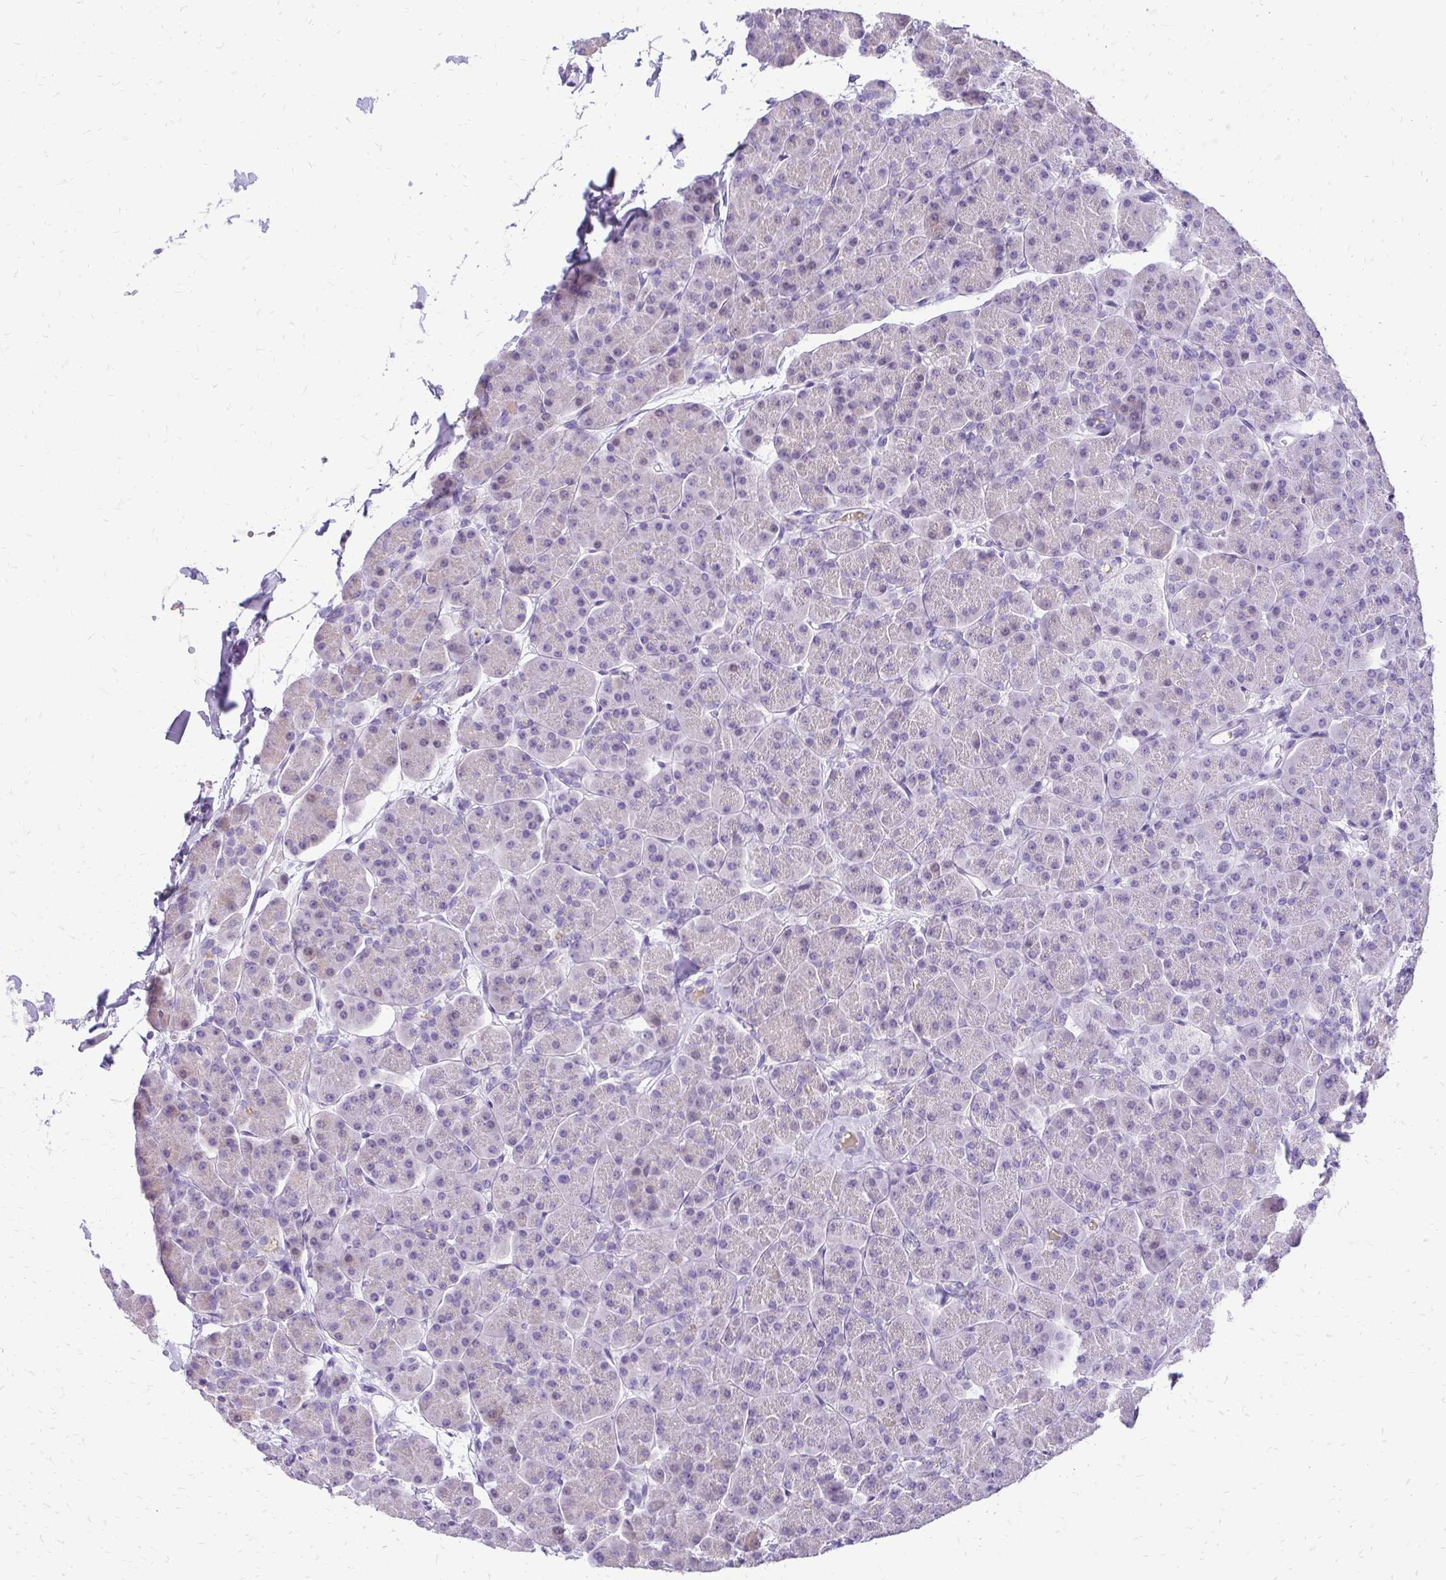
{"staining": {"intensity": "negative", "quantity": "none", "location": "none"}, "tissue": "pancreas", "cell_type": "Exocrine glandular cells", "image_type": "normal", "snomed": [{"axis": "morphology", "description": "Normal tissue, NOS"}, {"axis": "topography", "description": "Pancreas"}, {"axis": "topography", "description": "Peripheral nerve tissue"}], "caption": "A high-resolution photomicrograph shows immunohistochemistry staining of benign pancreas, which displays no significant expression in exocrine glandular cells. (Brightfield microscopy of DAB (3,3'-diaminobenzidine) immunohistochemistry (IHC) at high magnification).", "gene": "SLC32A1", "patient": {"sex": "male", "age": 54}}